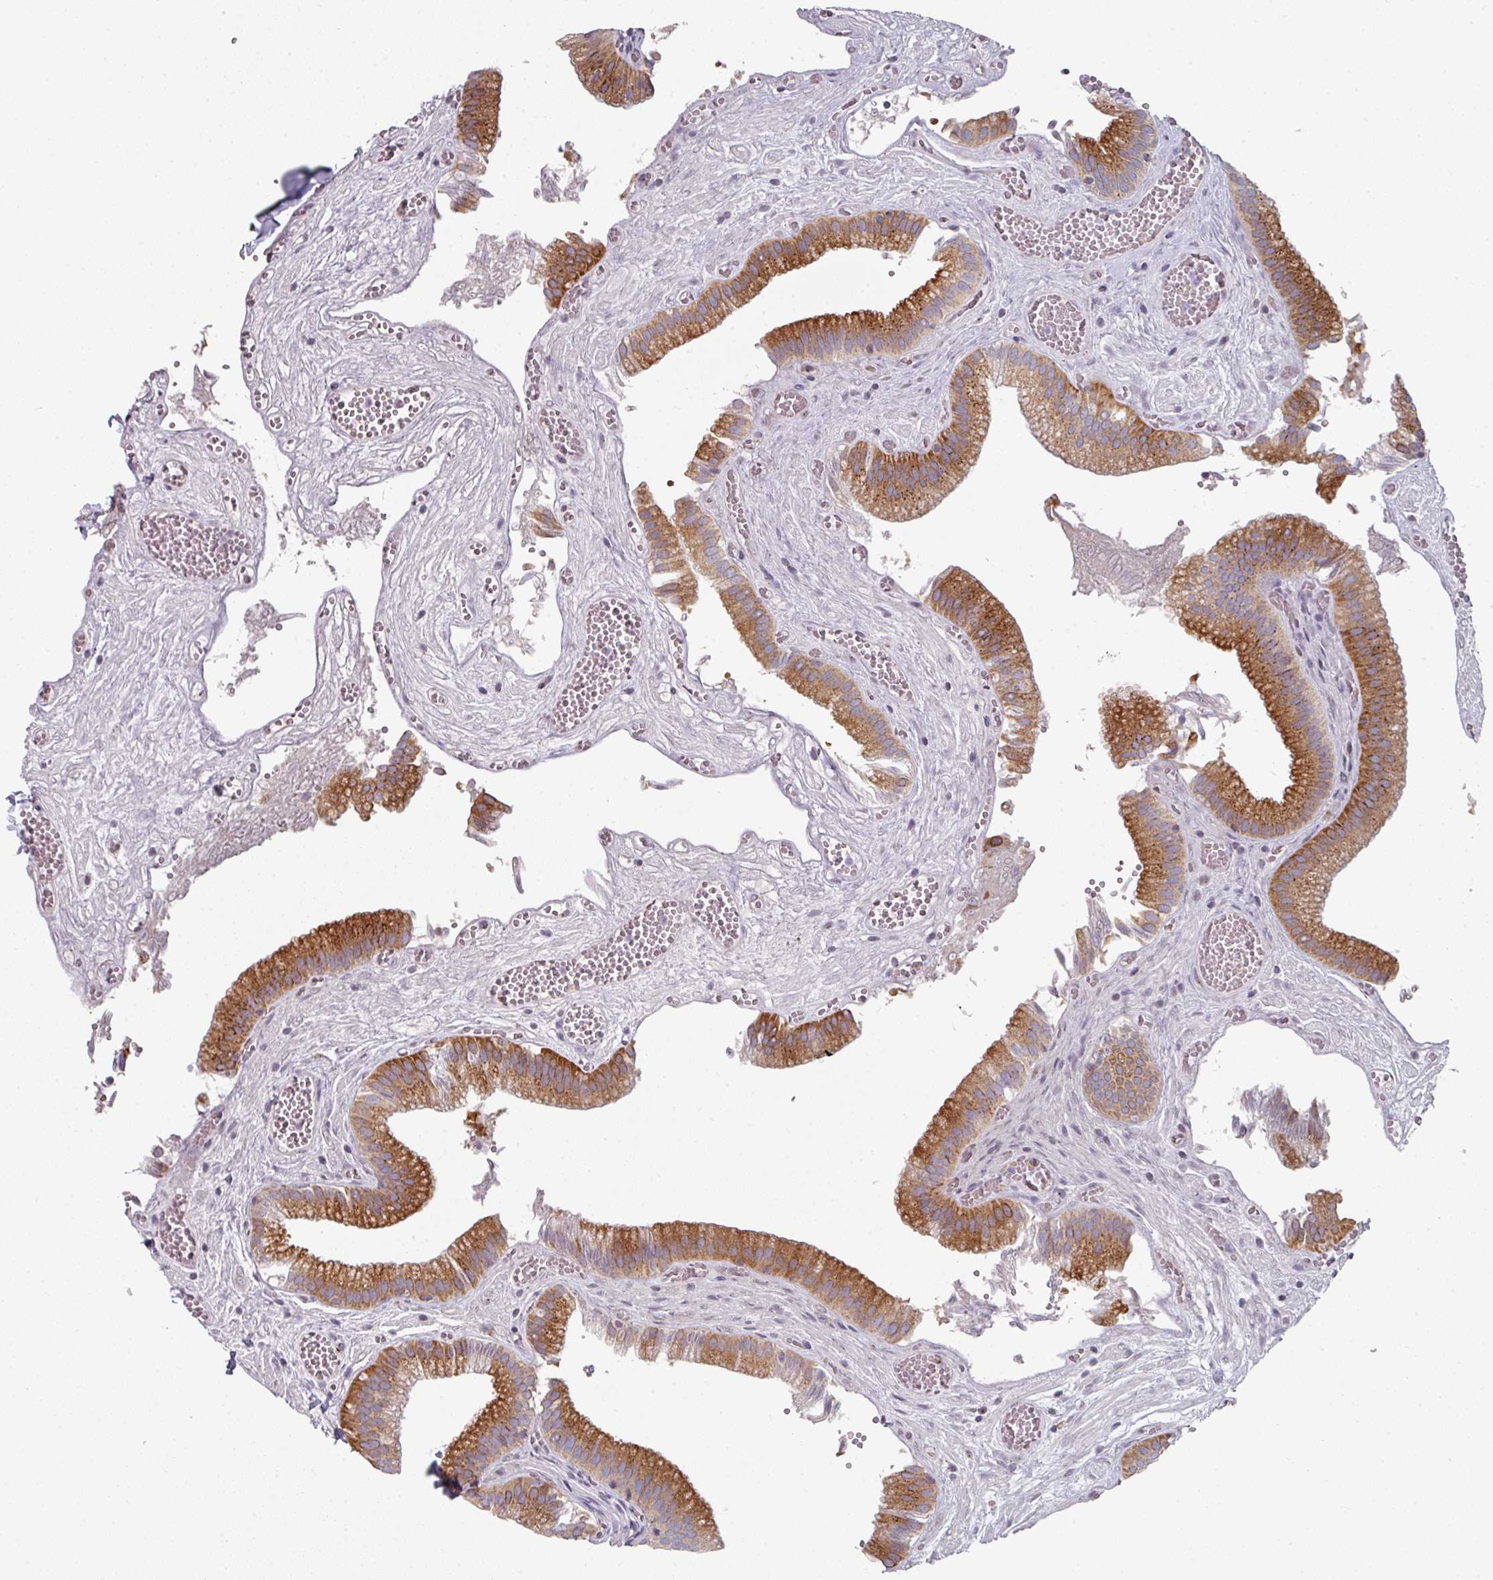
{"staining": {"intensity": "strong", "quantity": ">75%", "location": "cytoplasmic/membranous"}, "tissue": "gallbladder", "cell_type": "Glandular cells", "image_type": "normal", "snomed": [{"axis": "morphology", "description": "Normal tissue, NOS"}, {"axis": "topography", "description": "Gallbladder"}], "caption": "Strong cytoplasmic/membranous expression is present in about >75% of glandular cells in benign gallbladder. (Brightfield microscopy of DAB IHC at high magnification).", "gene": "CCDC85B", "patient": {"sex": "male", "age": 17}}